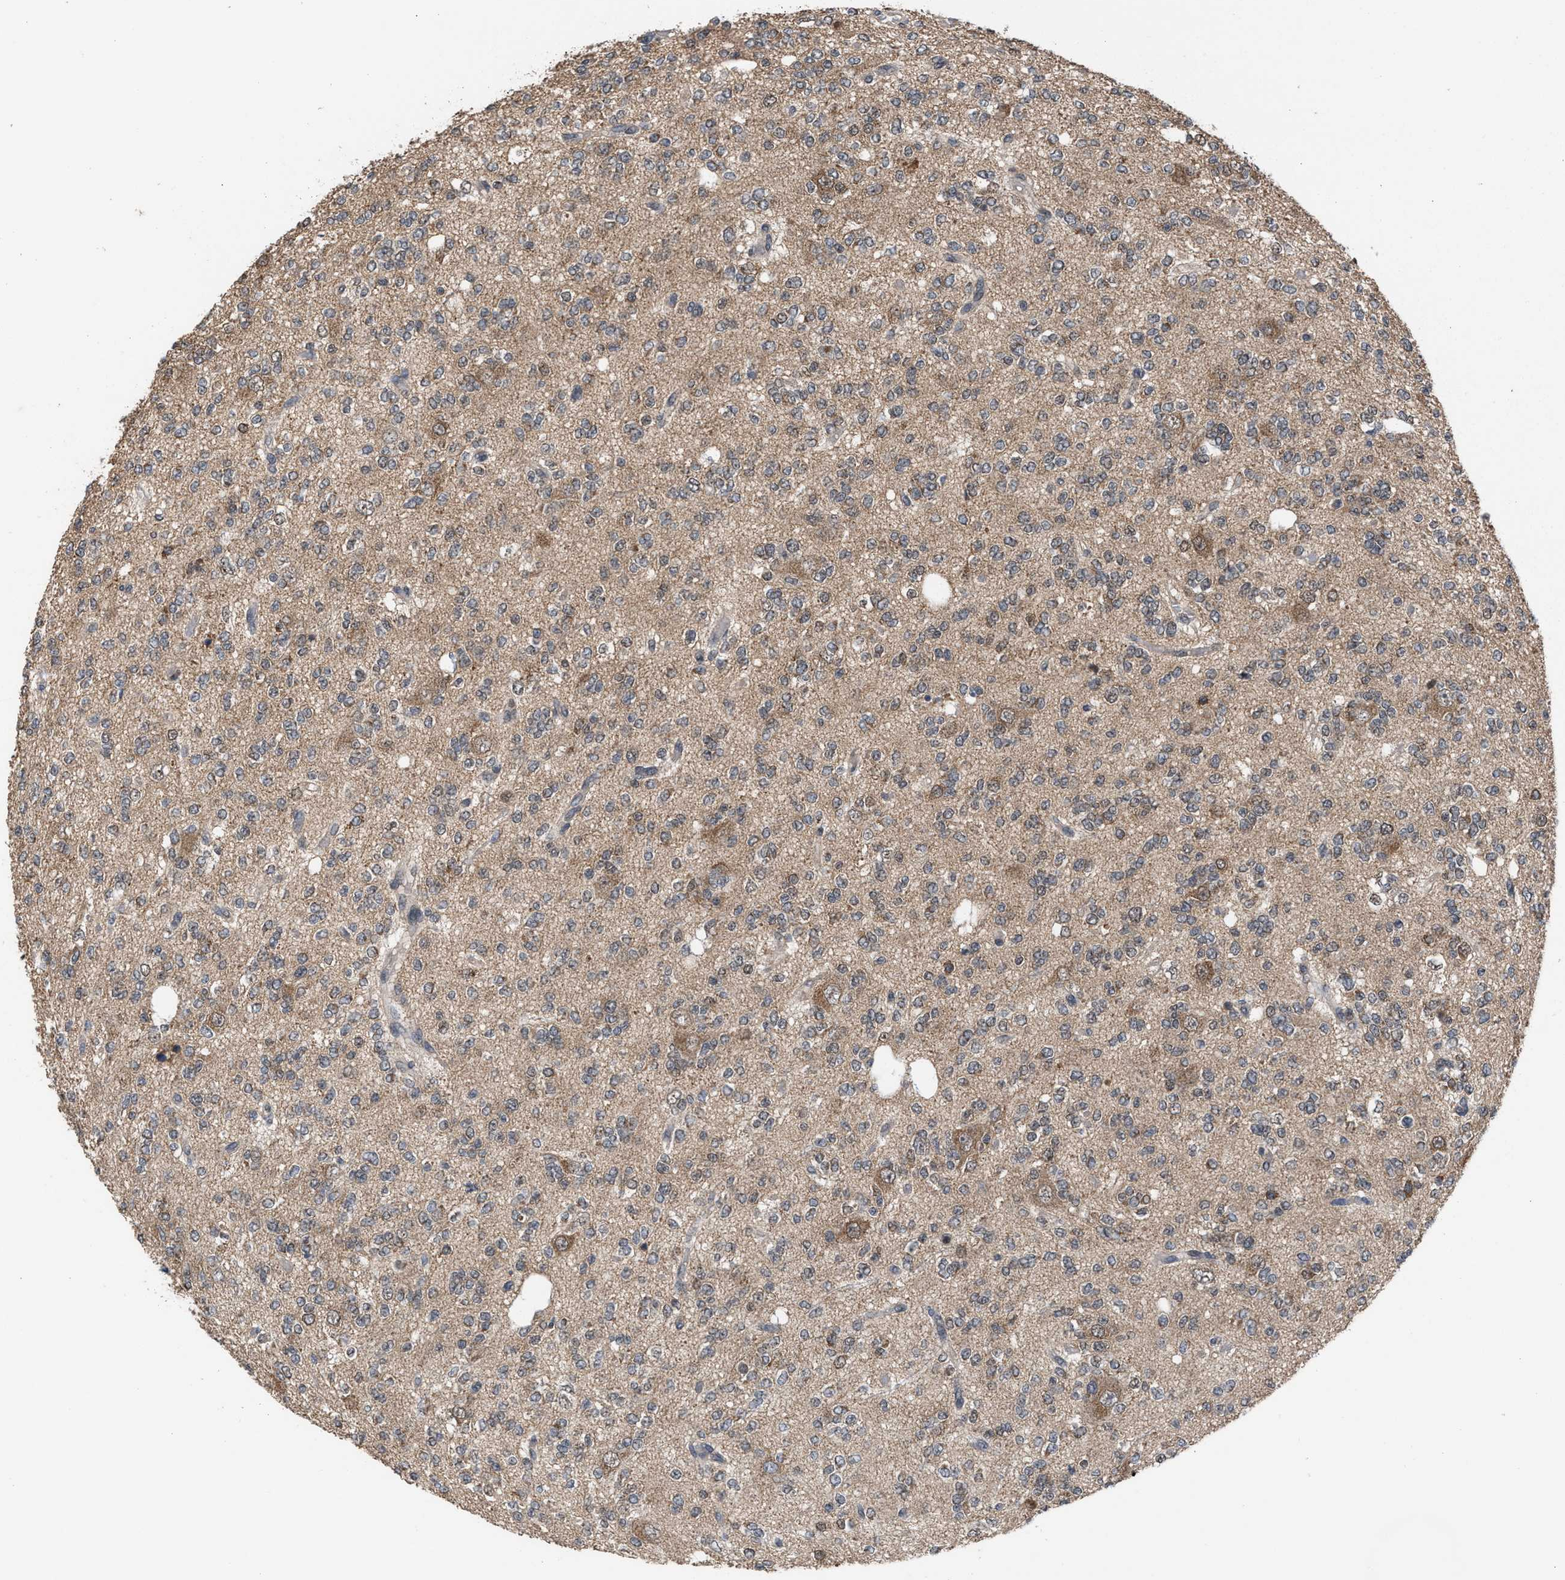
{"staining": {"intensity": "moderate", "quantity": "25%-75%", "location": "cytoplasmic/membranous"}, "tissue": "glioma", "cell_type": "Tumor cells", "image_type": "cancer", "snomed": [{"axis": "morphology", "description": "Glioma, malignant, Low grade"}, {"axis": "topography", "description": "Brain"}], "caption": "Immunohistochemistry of glioma exhibits medium levels of moderate cytoplasmic/membranous staining in approximately 25%-75% of tumor cells.", "gene": "C9orf78", "patient": {"sex": "male", "age": 38}}